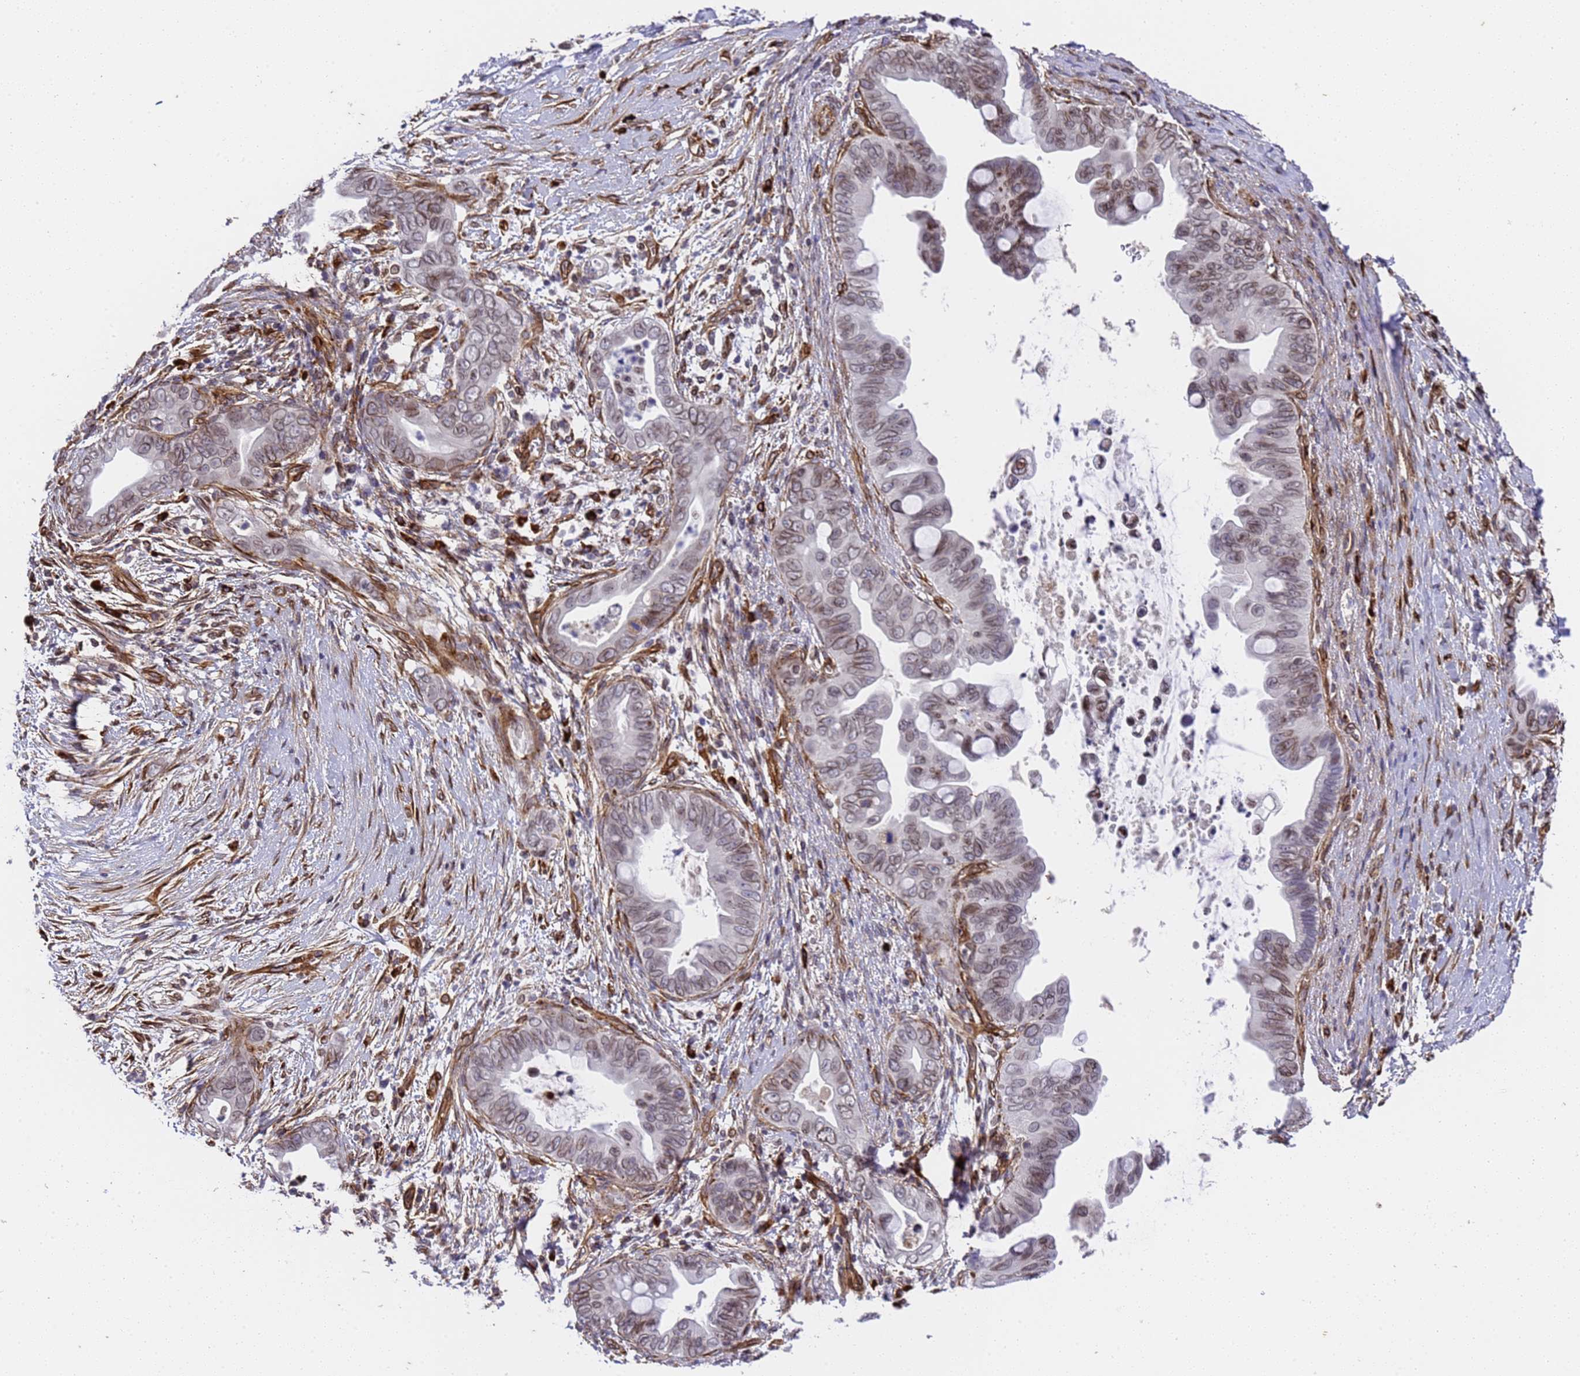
{"staining": {"intensity": "weak", "quantity": "<25%", "location": "nuclear"}, "tissue": "pancreatic cancer", "cell_type": "Tumor cells", "image_type": "cancer", "snomed": [{"axis": "morphology", "description": "Adenocarcinoma, NOS"}, {"axis": "topography", "description": "Pancreas"}], "caption": "This is an IHC image of human pancreatic cancer (adenocarcinoma). There is no positivity in tumor cells.", "gene": "IGFBP7", "patient": {"sex": "male", "age": 75}}